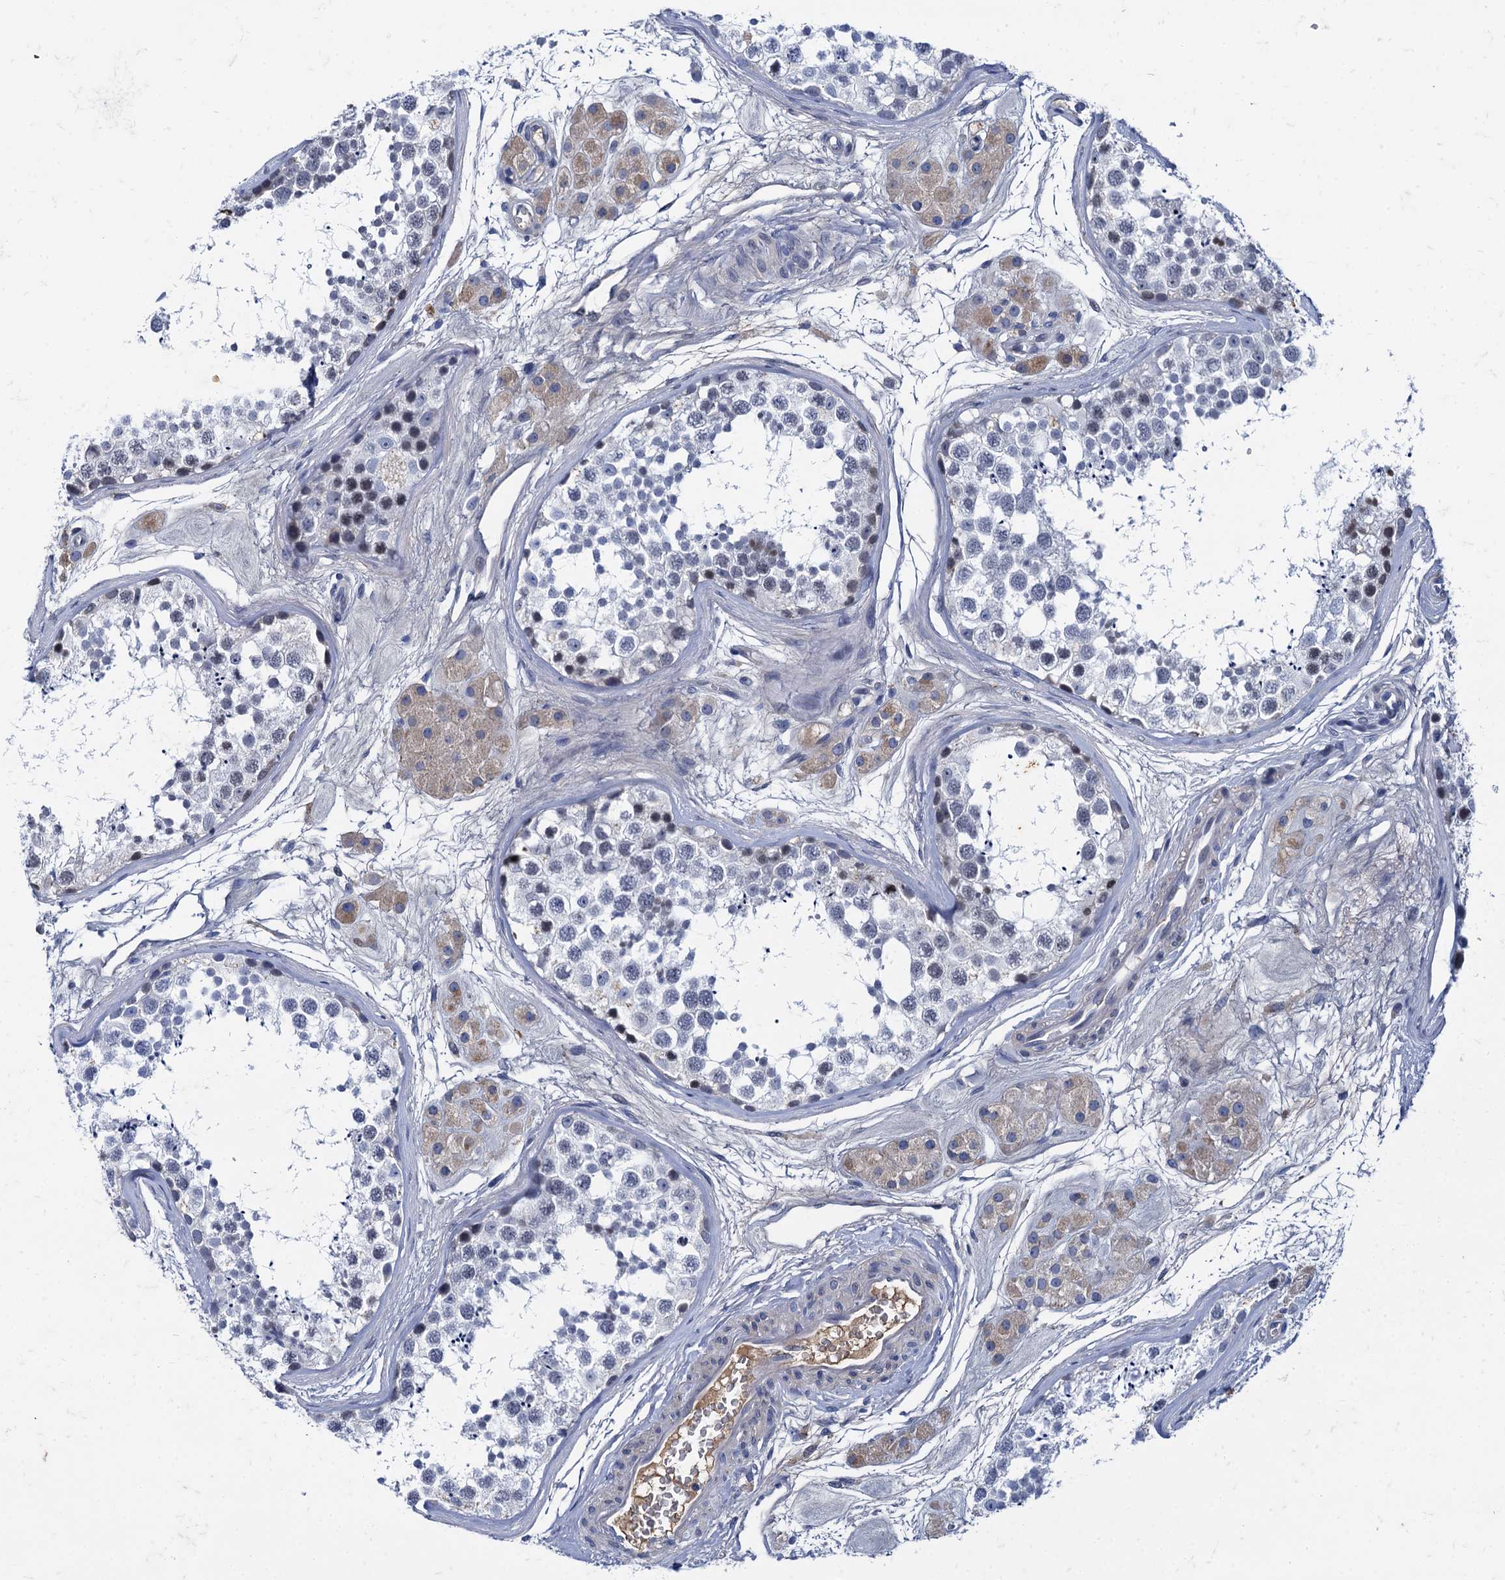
{"staining": {"intensity": "negative", "quantity": "none", "location": "none"}, "tissue": "testis", "cell_type": "Cells in seminiferous ducts", "image_type": "normal", "snomed": [{"axis": "morphology", "description": "Normal tissue, NOS"}, {"axis": "topography", "description": "Testis"}], "caption": "This is an IHC histopathology image of benign testis. There is no expression in cells in seminiferous ducts.", "gene": "TMEM72", "patient": {"sex": "male", "age": 56}}